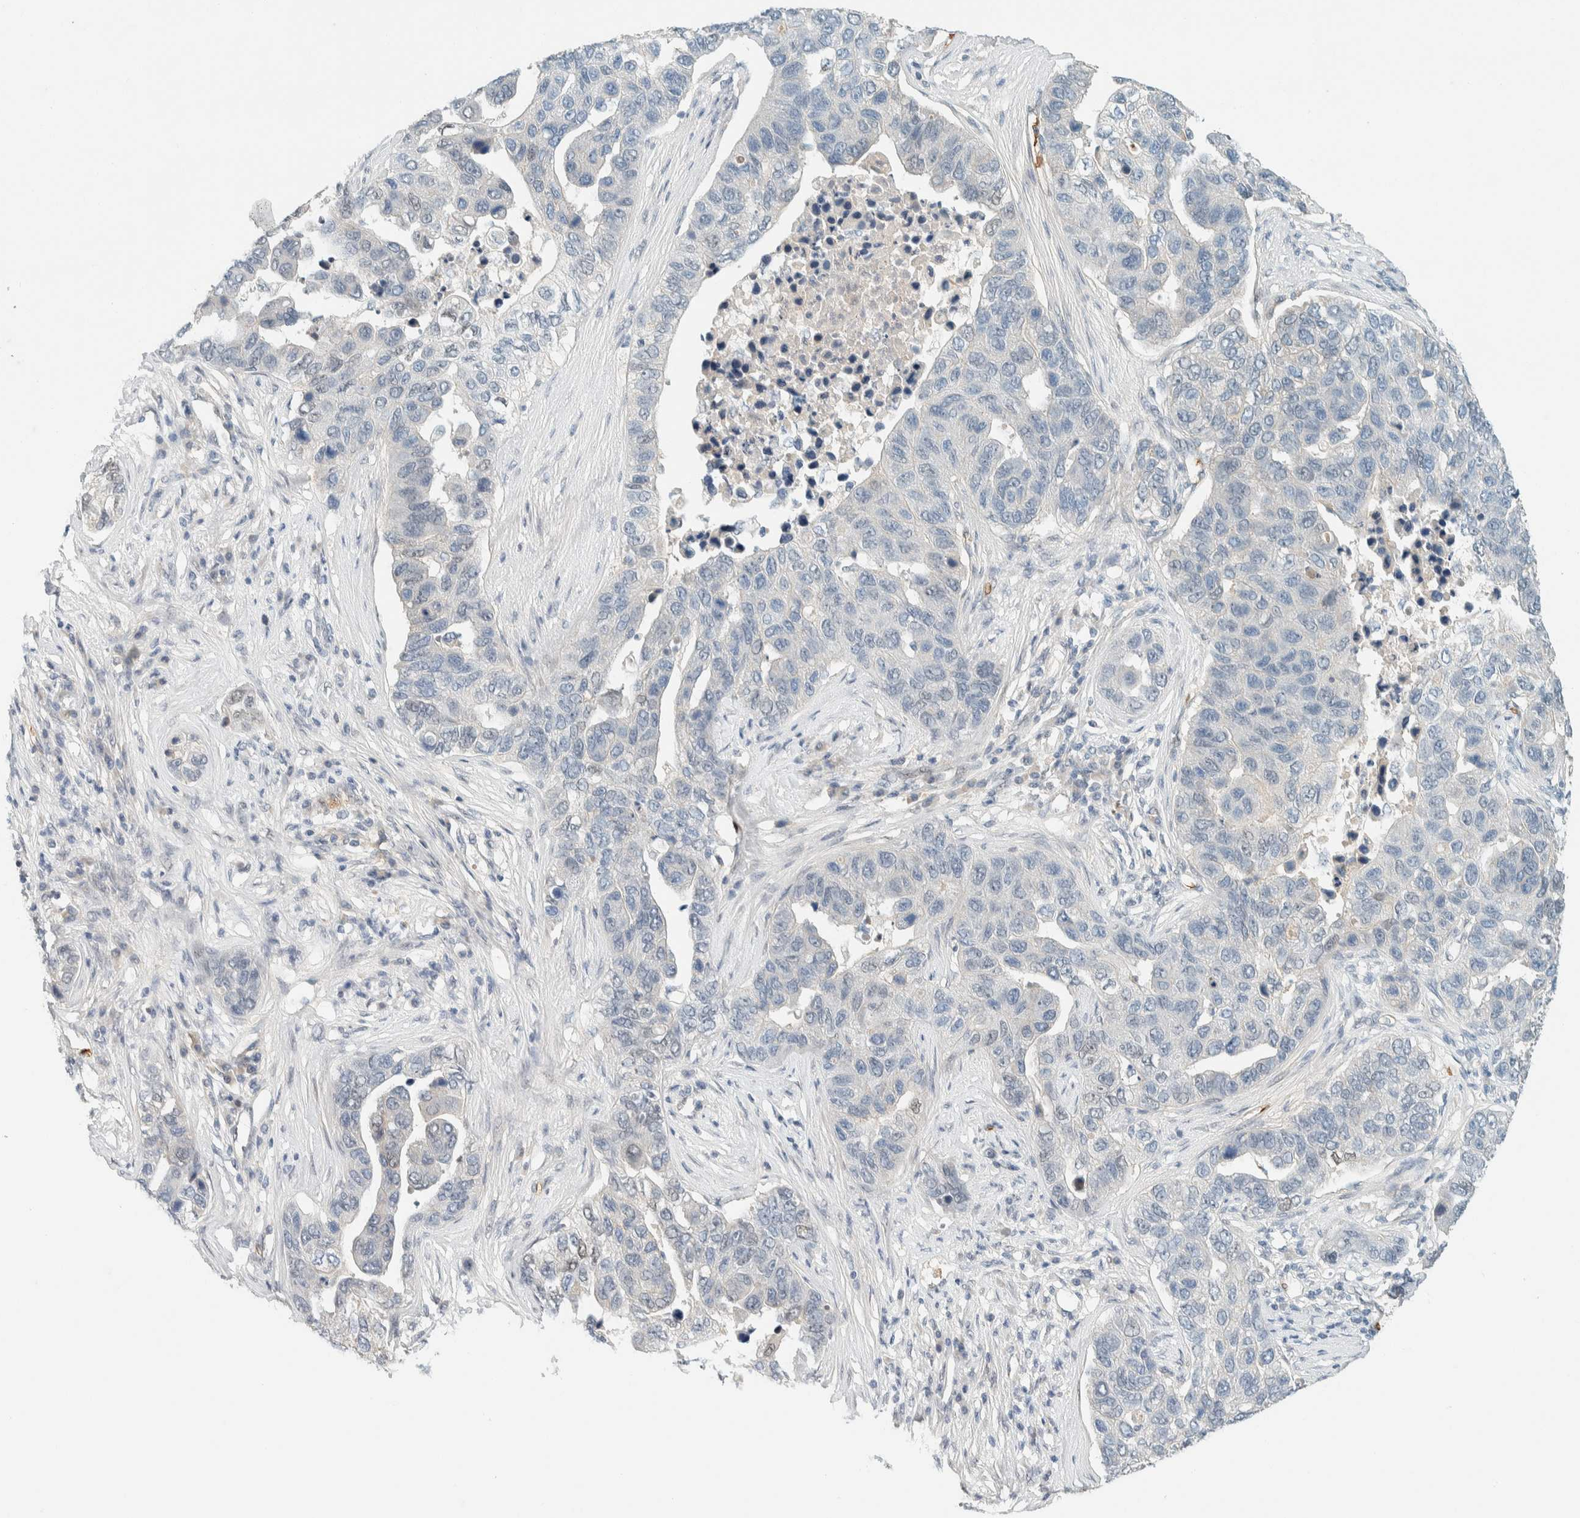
{"staining": {"intensity": "negative", "quantity": "none", "location": "none"}, "tissue": "pancreatic cancer", "cell_type": "Tumor cells", "image_type": "cancer", "snomed": [{"axis": "morphology", "description": "Adenocarcinoma, NOS"}, {"axis": "topography", "description": "Pancreas"}], "caption": "The immunohistochemistry (IHC) photomicrograph has no significant staining in tumor cells of pancreatic cancer tissue.", "gene": "TSTD2", "patient": {"sex": "female", "age": 61}}